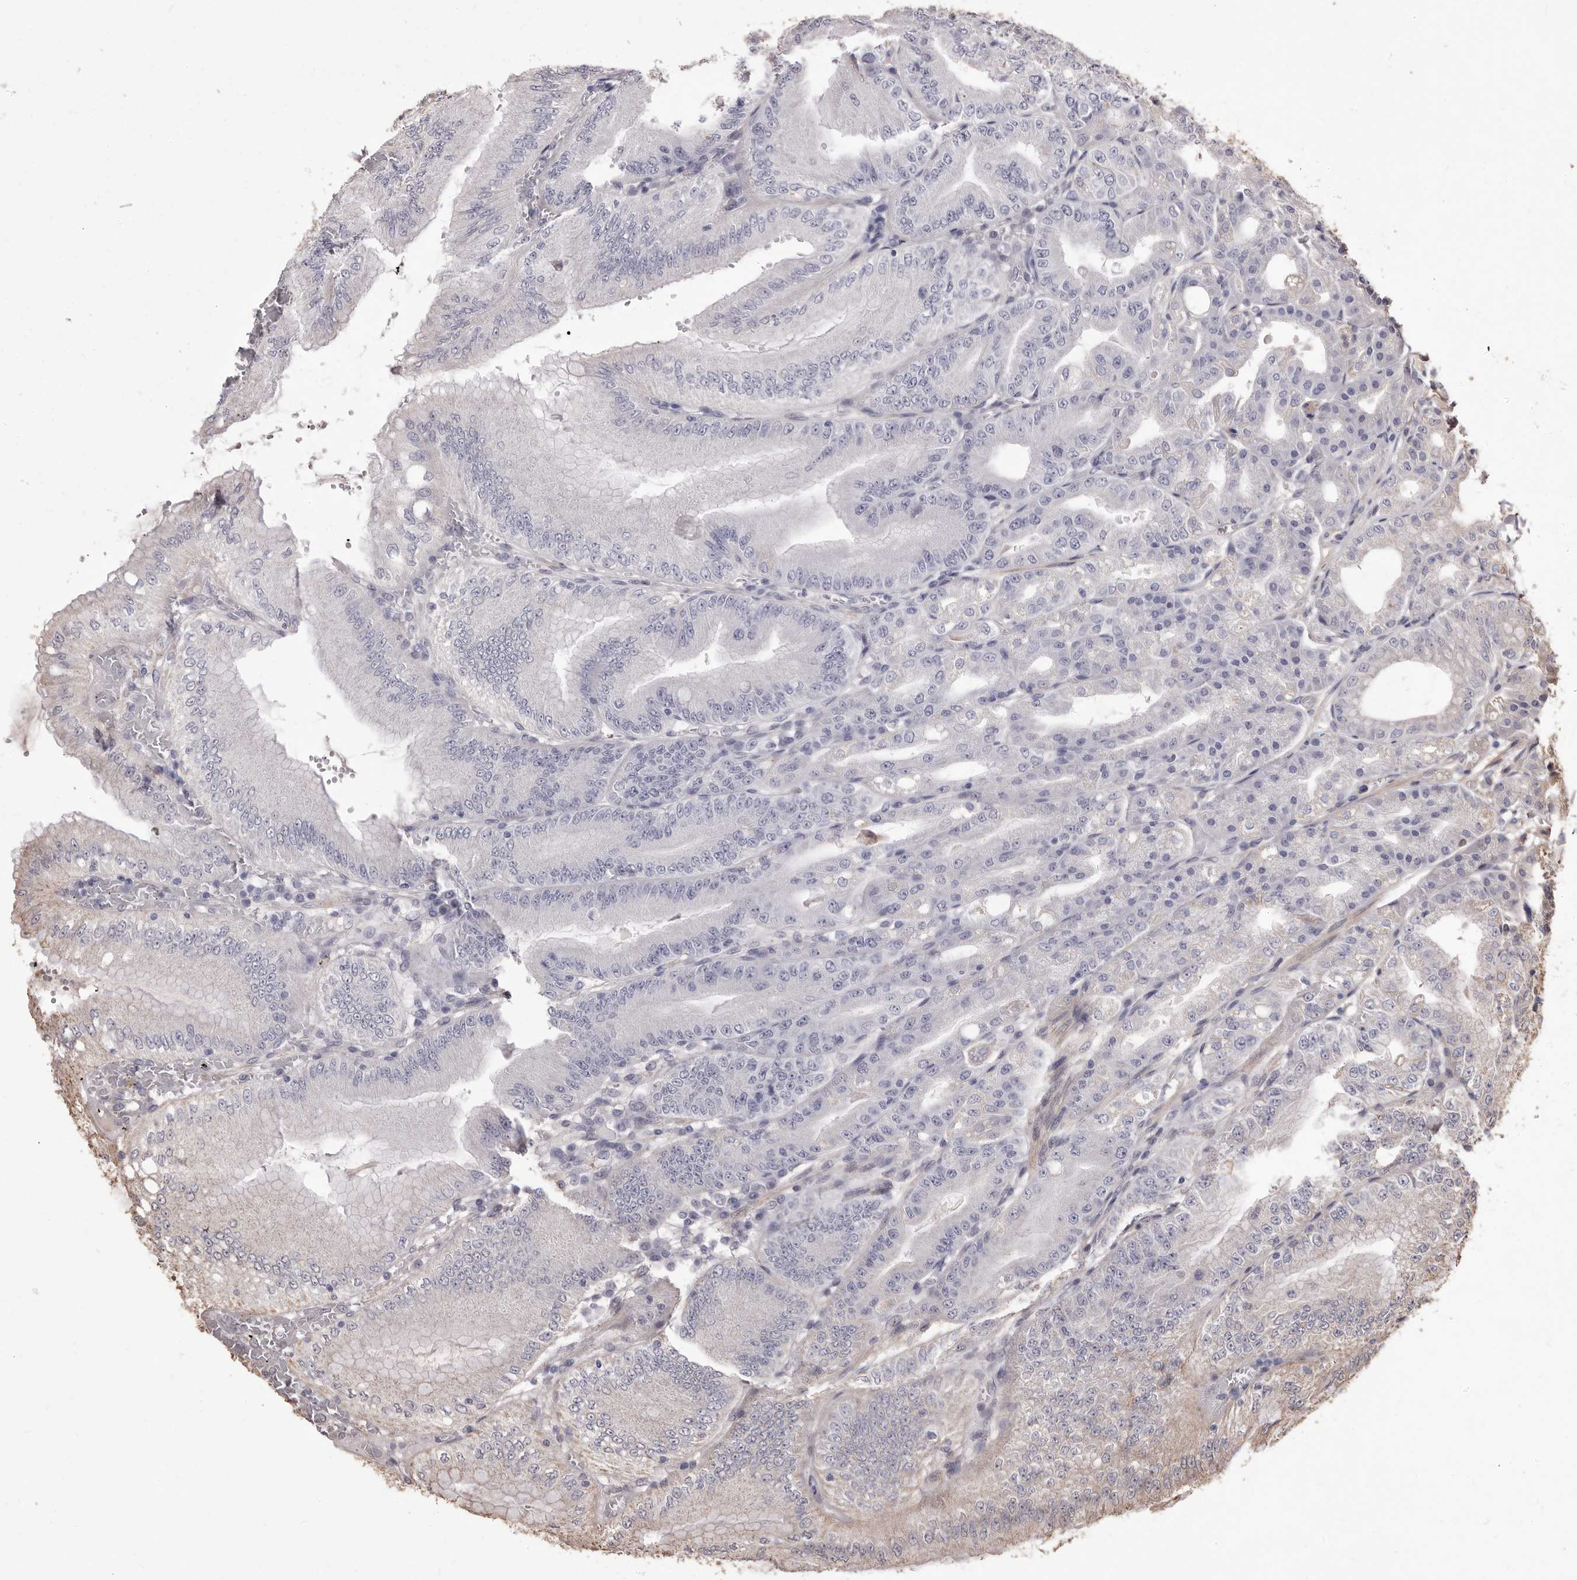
{"staining": {"intensity": "negative", "quantity": "none", "location": "none"}, "tissue": "stomach", "cell_type": "Glandular cells", "image_type": "normal", "snomed": [{"axis": "morphology", "description": "Normal tissue, NOS"}, {"axis": "topography", "description": "Stomach, lower"}], "caption": "Benign stomach was stained to show a protein in brown. There is no significant staining in glandular cells. The staining was performed using DAB to visualize the protein expression in brown, while the nuclei were stained in blue with hematoxylin (Magnification: 20x).", "gene": "ALPK1", "patient": {"sex": "male", "age": 71}}